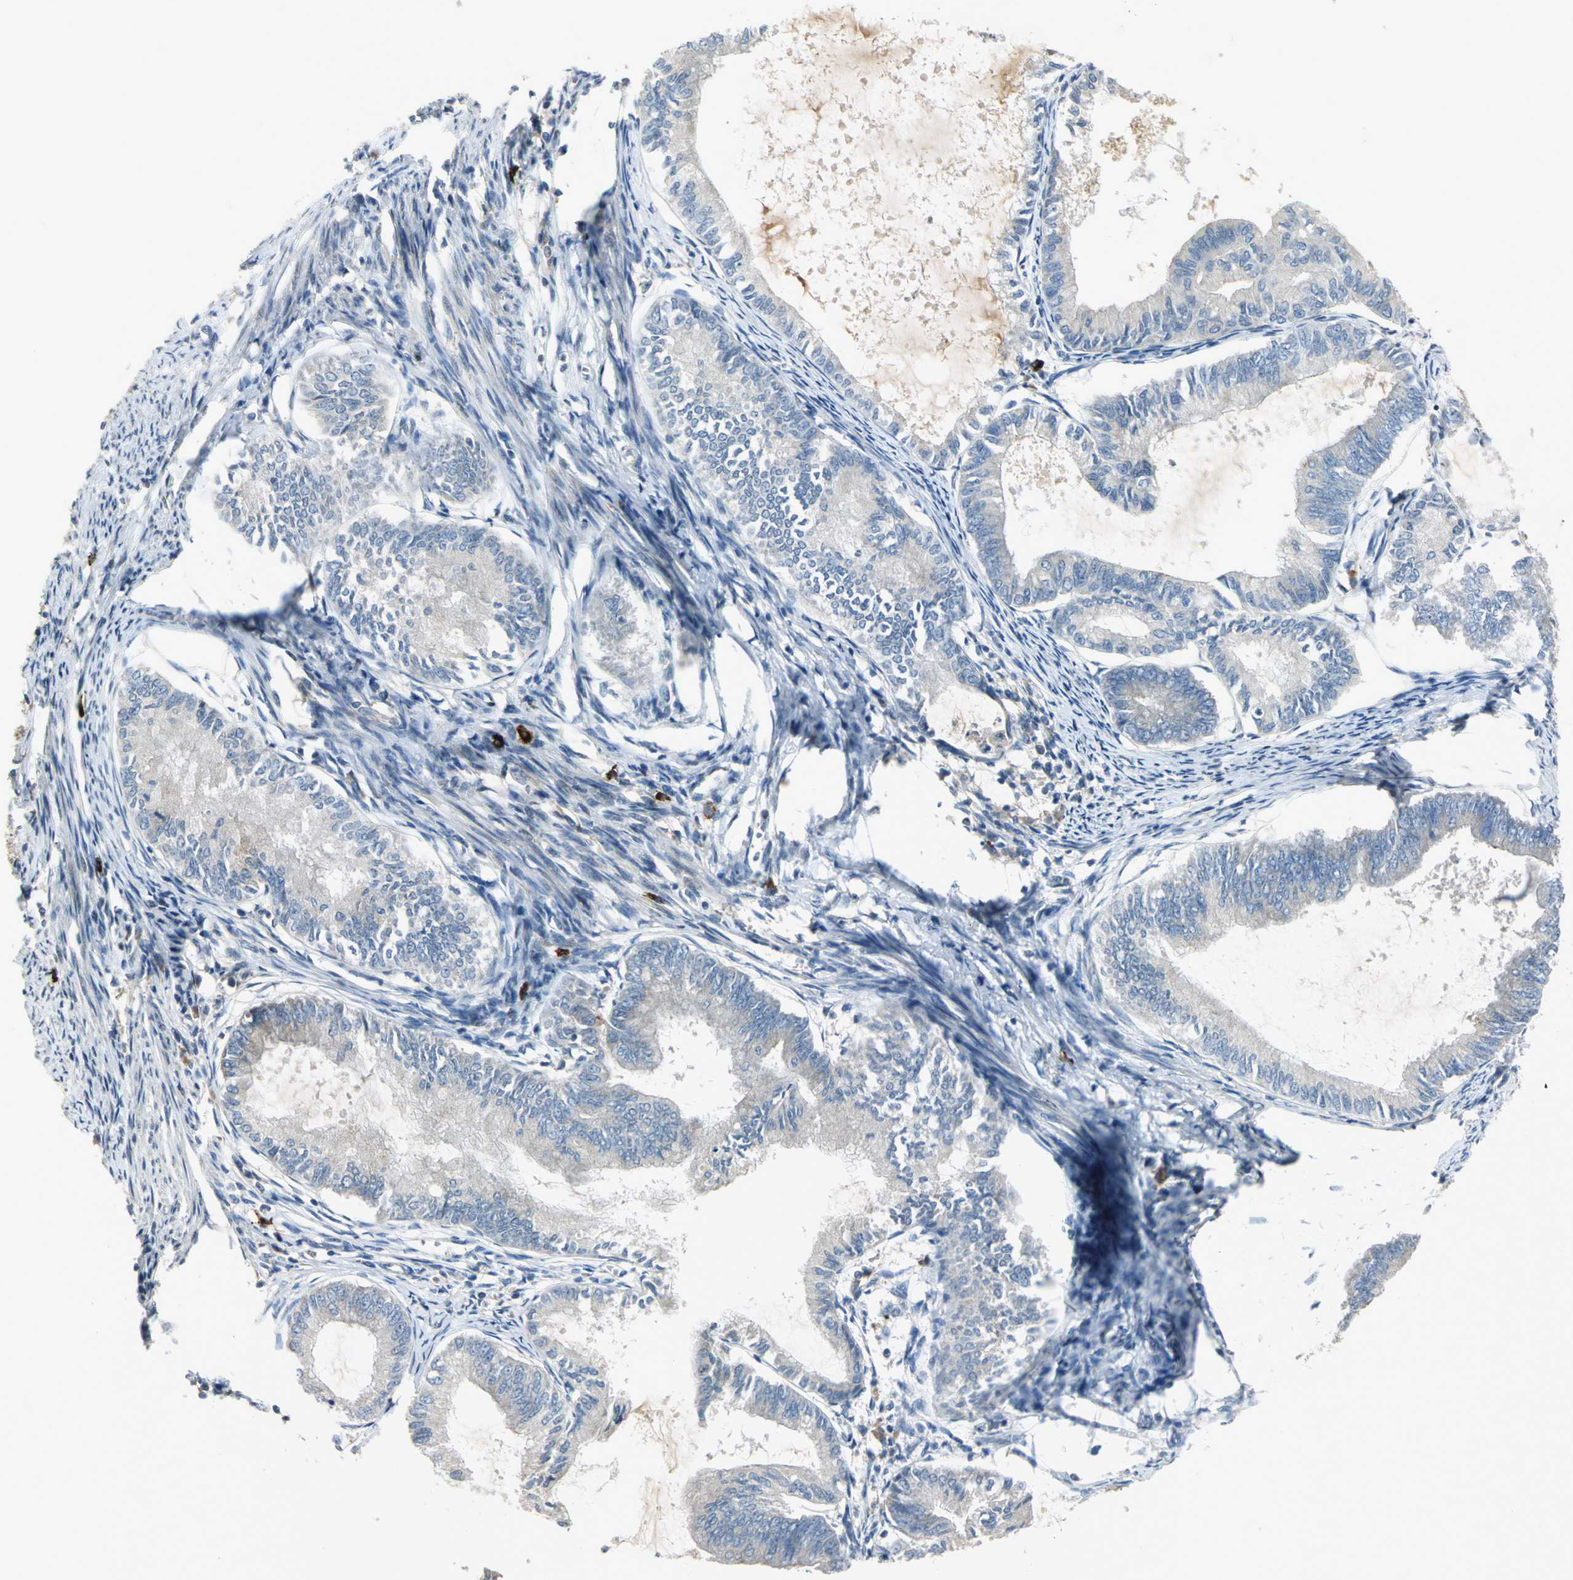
{"staining": {"intensity": "negative", "quantity": "none", "location": "none"}, "tissue": "endometrial cancer", "cell_type": "Tumor cells", "image_type": "cancer", "snomed": [{"axis": "morphology", "description": "Adenocarcinoma, NOS"}, {"axis": "topography", "description": "Endometrium"}], "caption": "High power microscopy photomicrograph of an immunohistochemistry image of endometrial cancer, revealing no significant staining in tumor cells.", "gene": "PROC", "patient": {"sex": "female", "age": 86}}